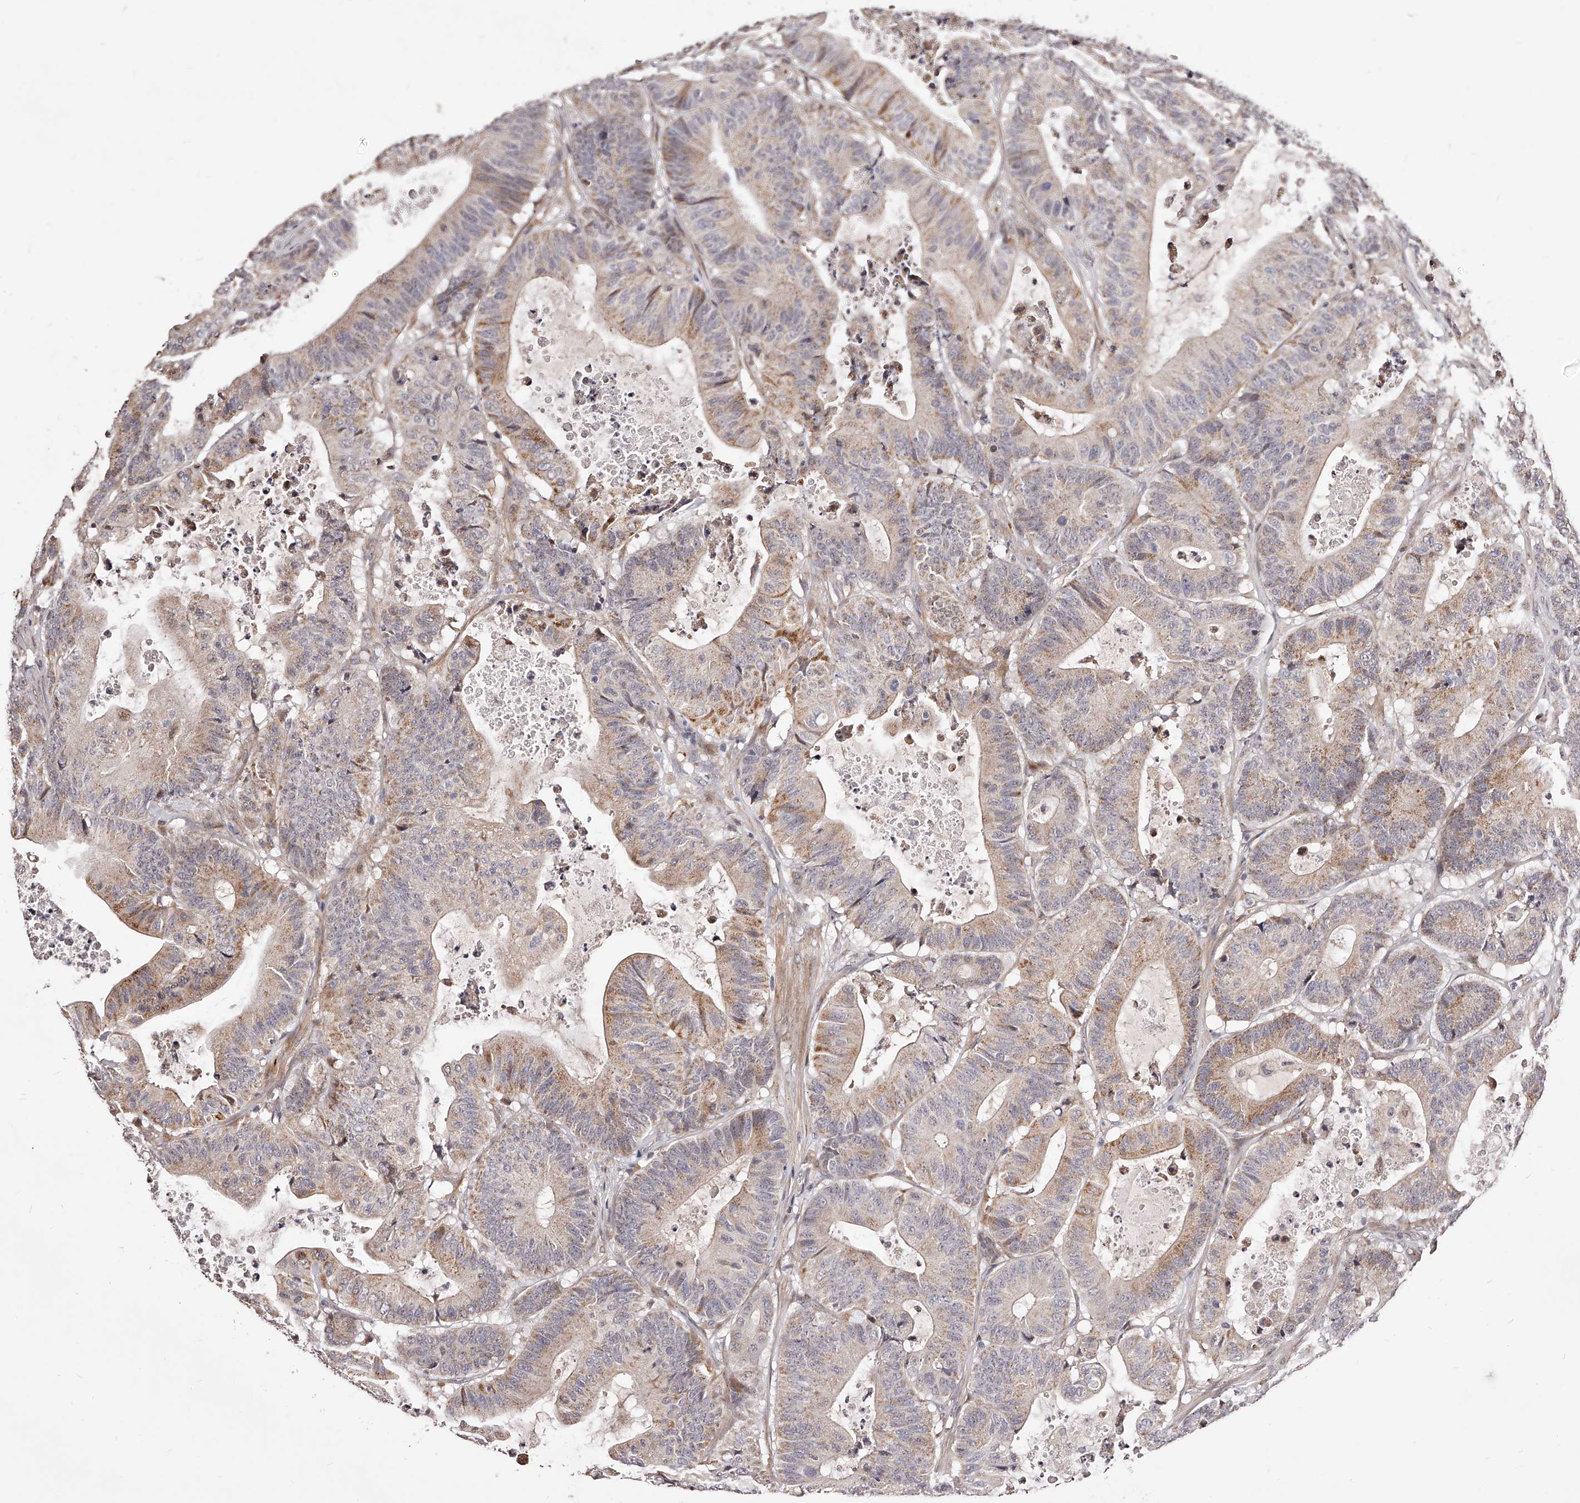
{"staining": {"intensity": "moderate", "quantity": "<25%", "location": "cytoplasmic/membranous"}, "tissue": "colorectal cancer", "cell_type": "Tumor cells", "image_type": "cancer", "snomed": [{"axis": "morphology", "description": "Adenocarcinoma, NOS"}, {"axis": "topography", "description": "Colon"}], "caption": "The image demonstrates staining of colorectal adenocarcinoma, revealing moderate cytoplasmic/membranous protein expression (brown color) within tumor cells. (IHC, brightfield microscopy, high magnification).", "gene": "ZNF502", "patient": {"sex": "female", "age": 84}}